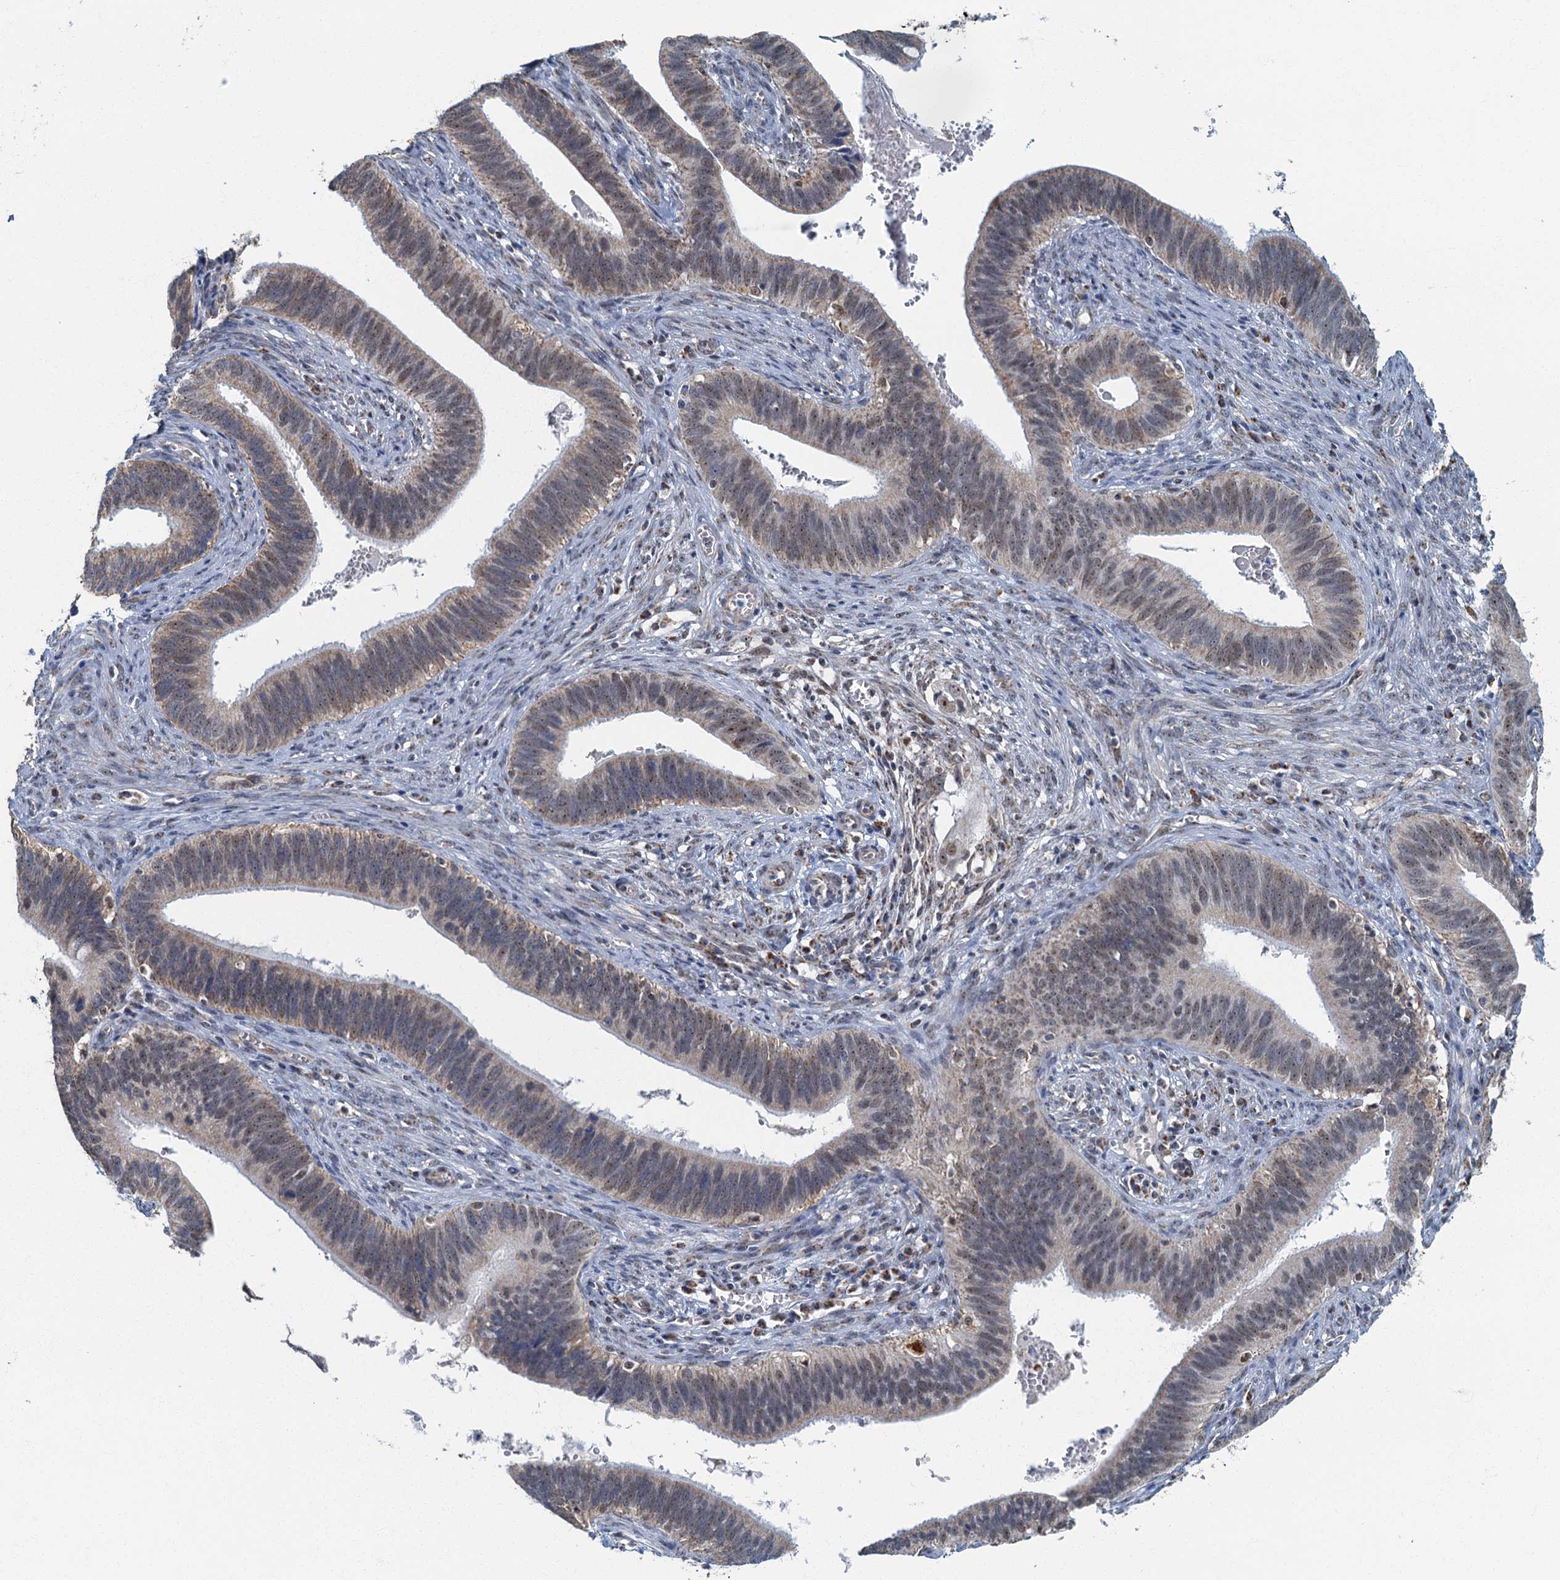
{"staining": {"intensity": "weak", "quantity": "25%-75%", "location": "cytoplasmic/membranous,nuclear"}, "tissue": "cervical cancer", "cell_type": "Tumor cells", "image_type": "cancer", "snomed": [{"axis": "morphology", "description": "Adenocarcinoma, NOS"}, {"axis": "topography", "description": "Cervix"}], "caption": "IHC of adenocarcinoma (cervical) displays low levels of weak cytoplasmic/membranous and nuclear expression in approximately 25%-75% of tumor cells. The protein of interest is stained brown, and the nuclei are stained in blue (DAB (3,3'-diaminobenzidine) IHC with brightfield microscopy, high magnification).", "gene": "RAD9B", "patient": {"sex": "female", "age": 42}}